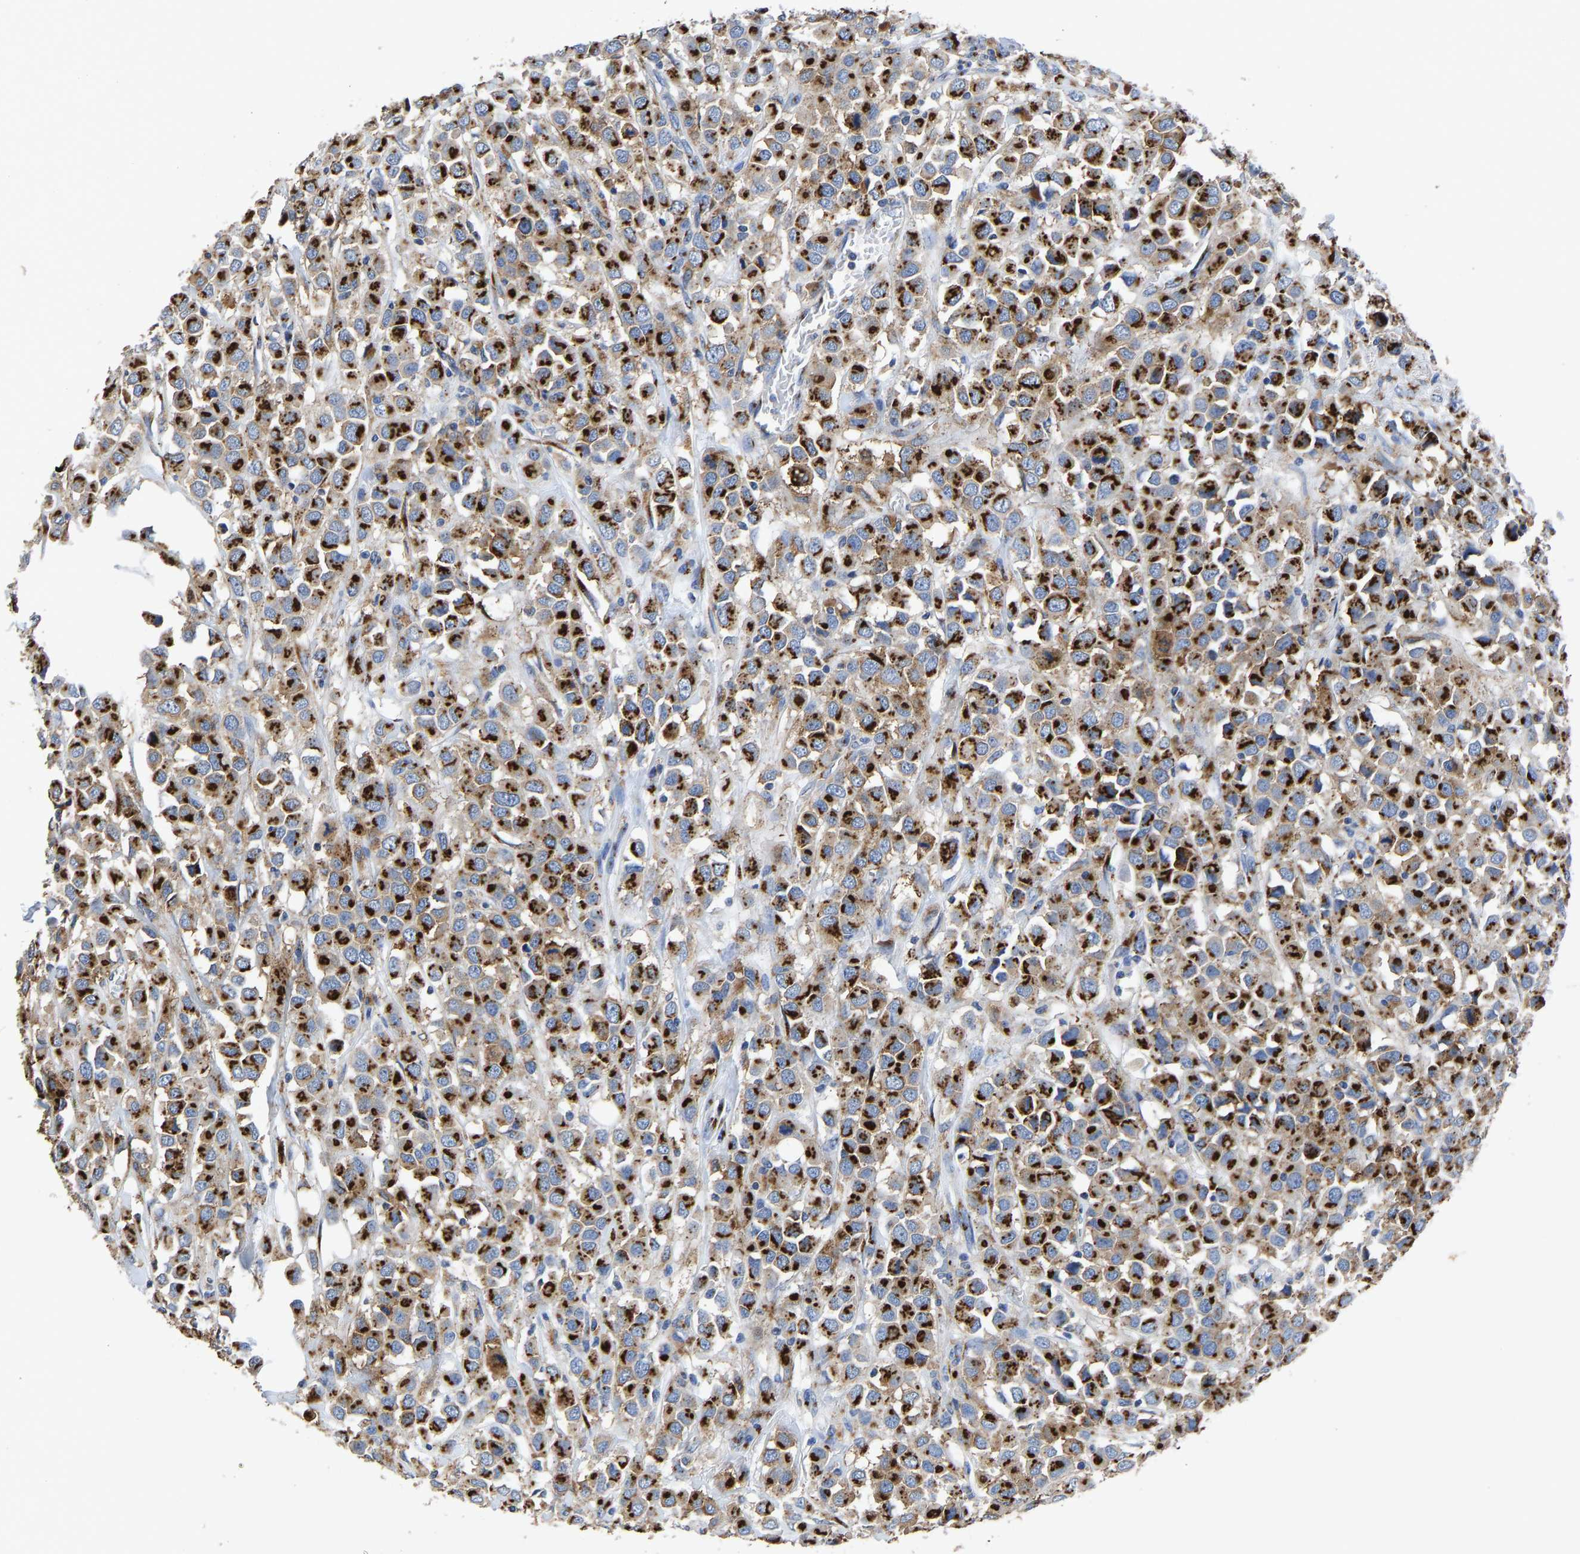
{"staining": {"intensity": "strong", "quantity": ">75%", "location": "cytoplasmic/membranous"}, "tissue": "breast cancer", "cell_type": "Tumor cells", "image_type": "cancer", "snomed": [{"axis": "morphology", "description": "Duct carcinoma"}, {"axis": "topography", "description": "Breast"}], "caption": "Intraductal carcinoma (breast) stained for a protein (brown) reveals strong cytoplasmic/membranous positive positivity in approximately >75% of tumor cells.", "gene": "TMEM87A", "patient": {"sex": "female", "age": 61}}